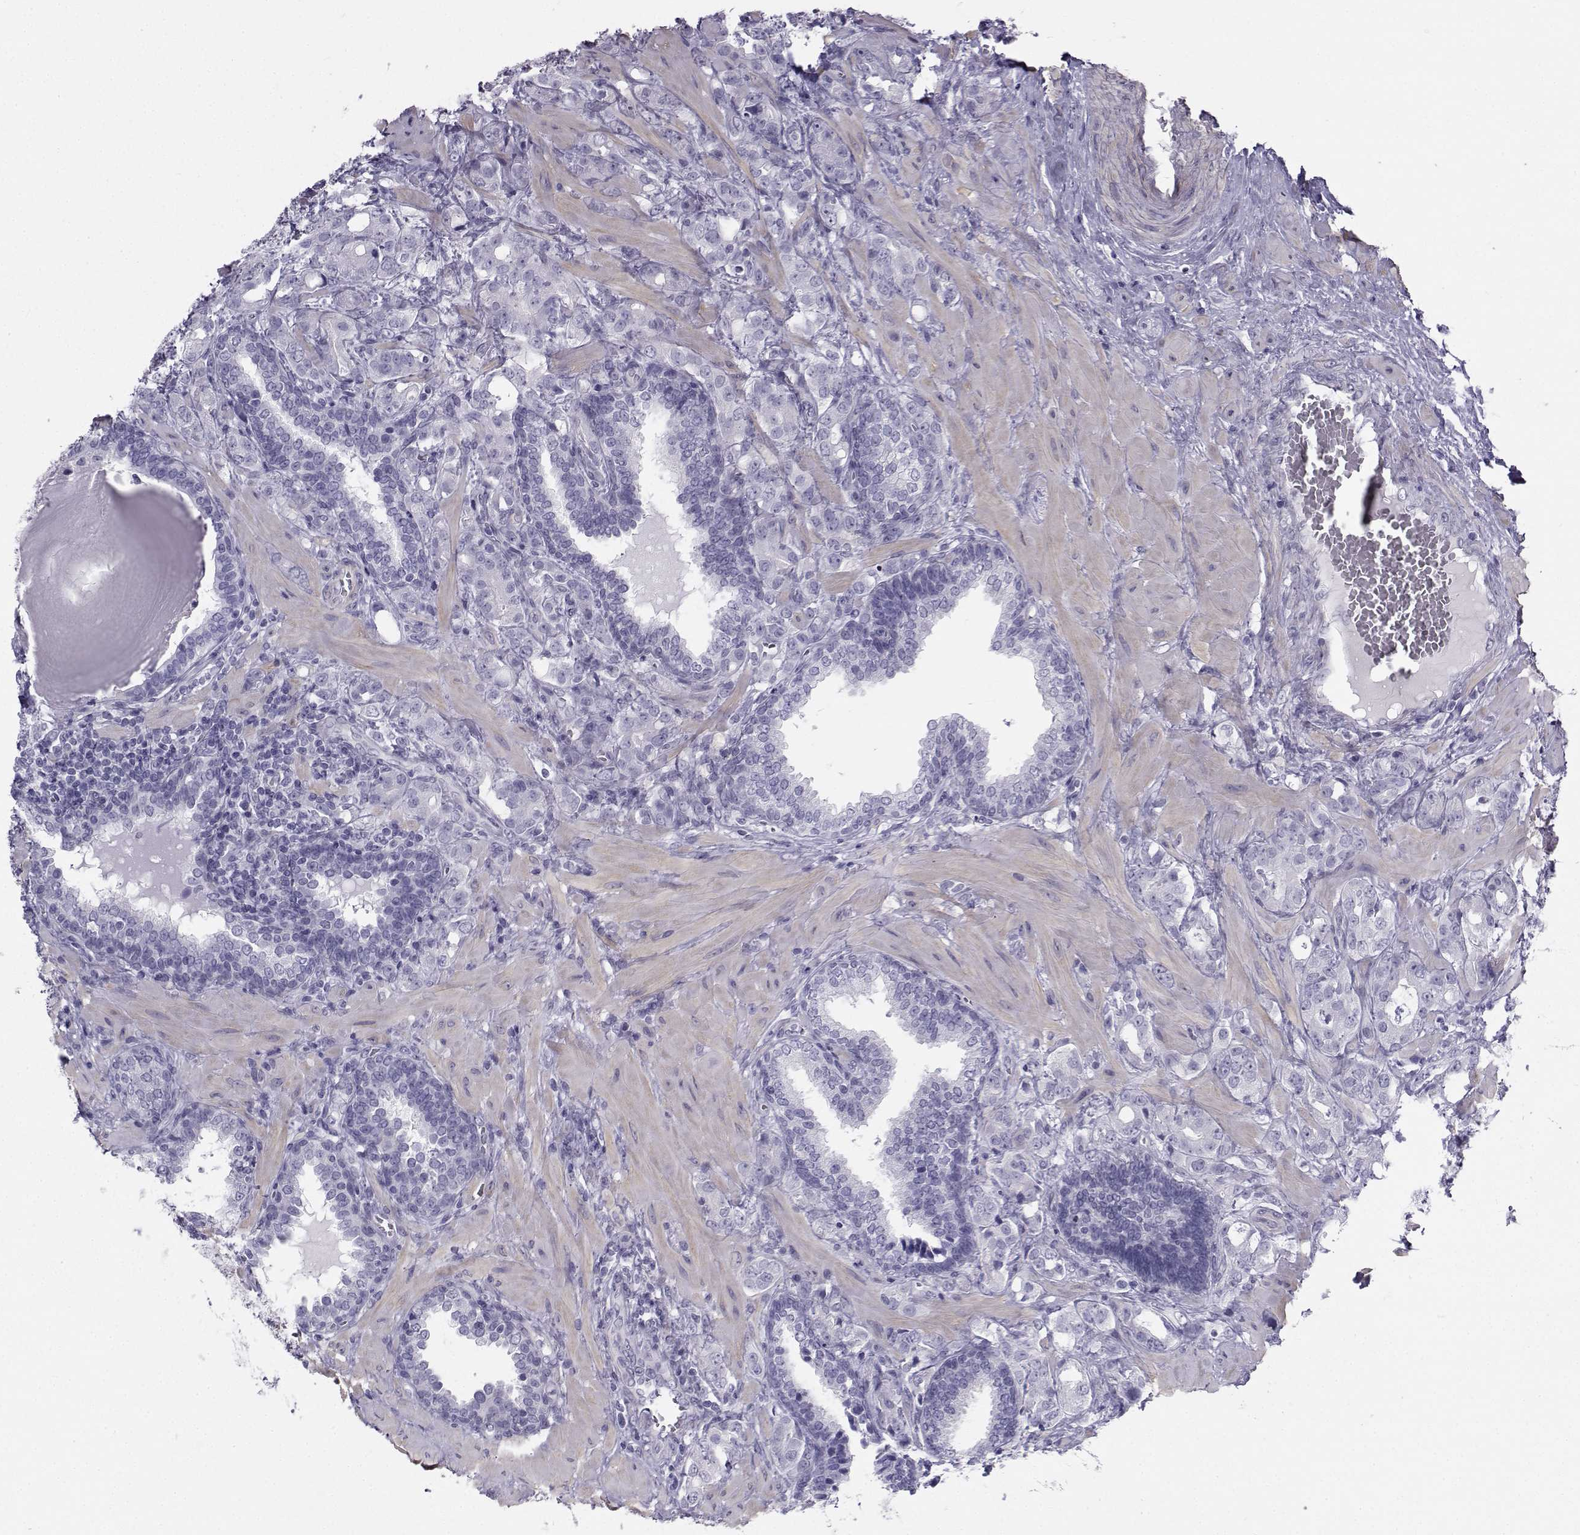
{"staining": {"intensity": "negative", "quantity": "none", "location": "none"}, "tissue": "prostate cancer", "cell_type": "Tumor cells", "image_type": "cancer", "snomed": [{"axis": "morphology", "description": "Adenocarcinoma, NOS"}, {"axis": "topography", "description": "Prostate"}], "caption": "Tumor cells show no significant protein positivity in adenocarcinoma (prostate). (DAB IHC with hematoxylin counter stain).", "gene": "SPANXD", "patient": {"sex": "male", "age": 57}}